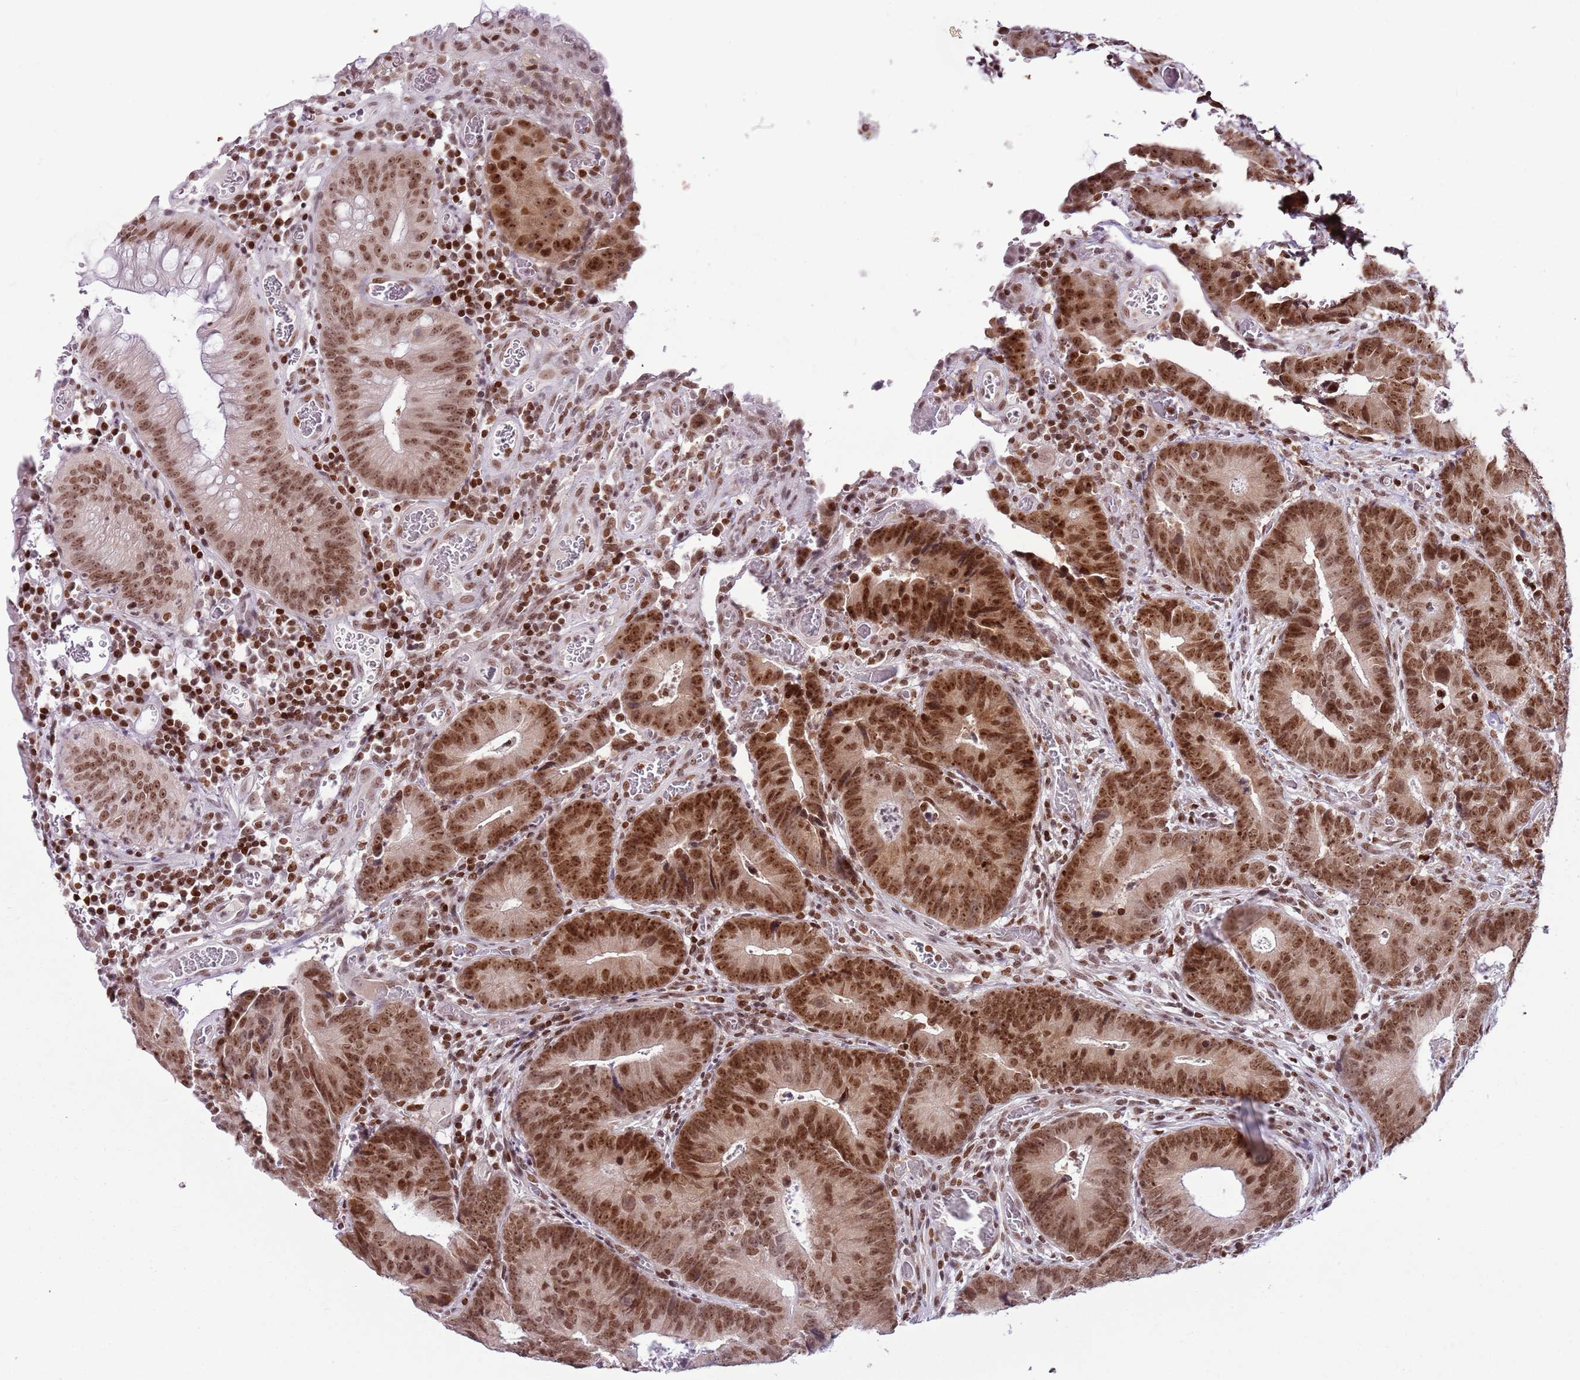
{"staining": {"intensity": "strong", "quantity": ">75%", "location": "nuclear"}, "tissue": "colorectal cancer", "cell_type": "Tumor cells", "image_type": "cancer", "snomed": [{"axis": "morphology", "description": "Adenocarcinoma, NOS"}, {"axis": "topography", "description": "Colon"}], "caption": "Immunohistochemistry (DAB) staining of colorectal adenocarcinoma demonstrates strong nuclear protein expression in approximately >75% of tumor cells. Immunohistochemistry (ihc) stains the protein of interest in brown and the nuclei are stained blue.", "gene": "SELENOH", "patient": {"sex": "female", "age": 57}}